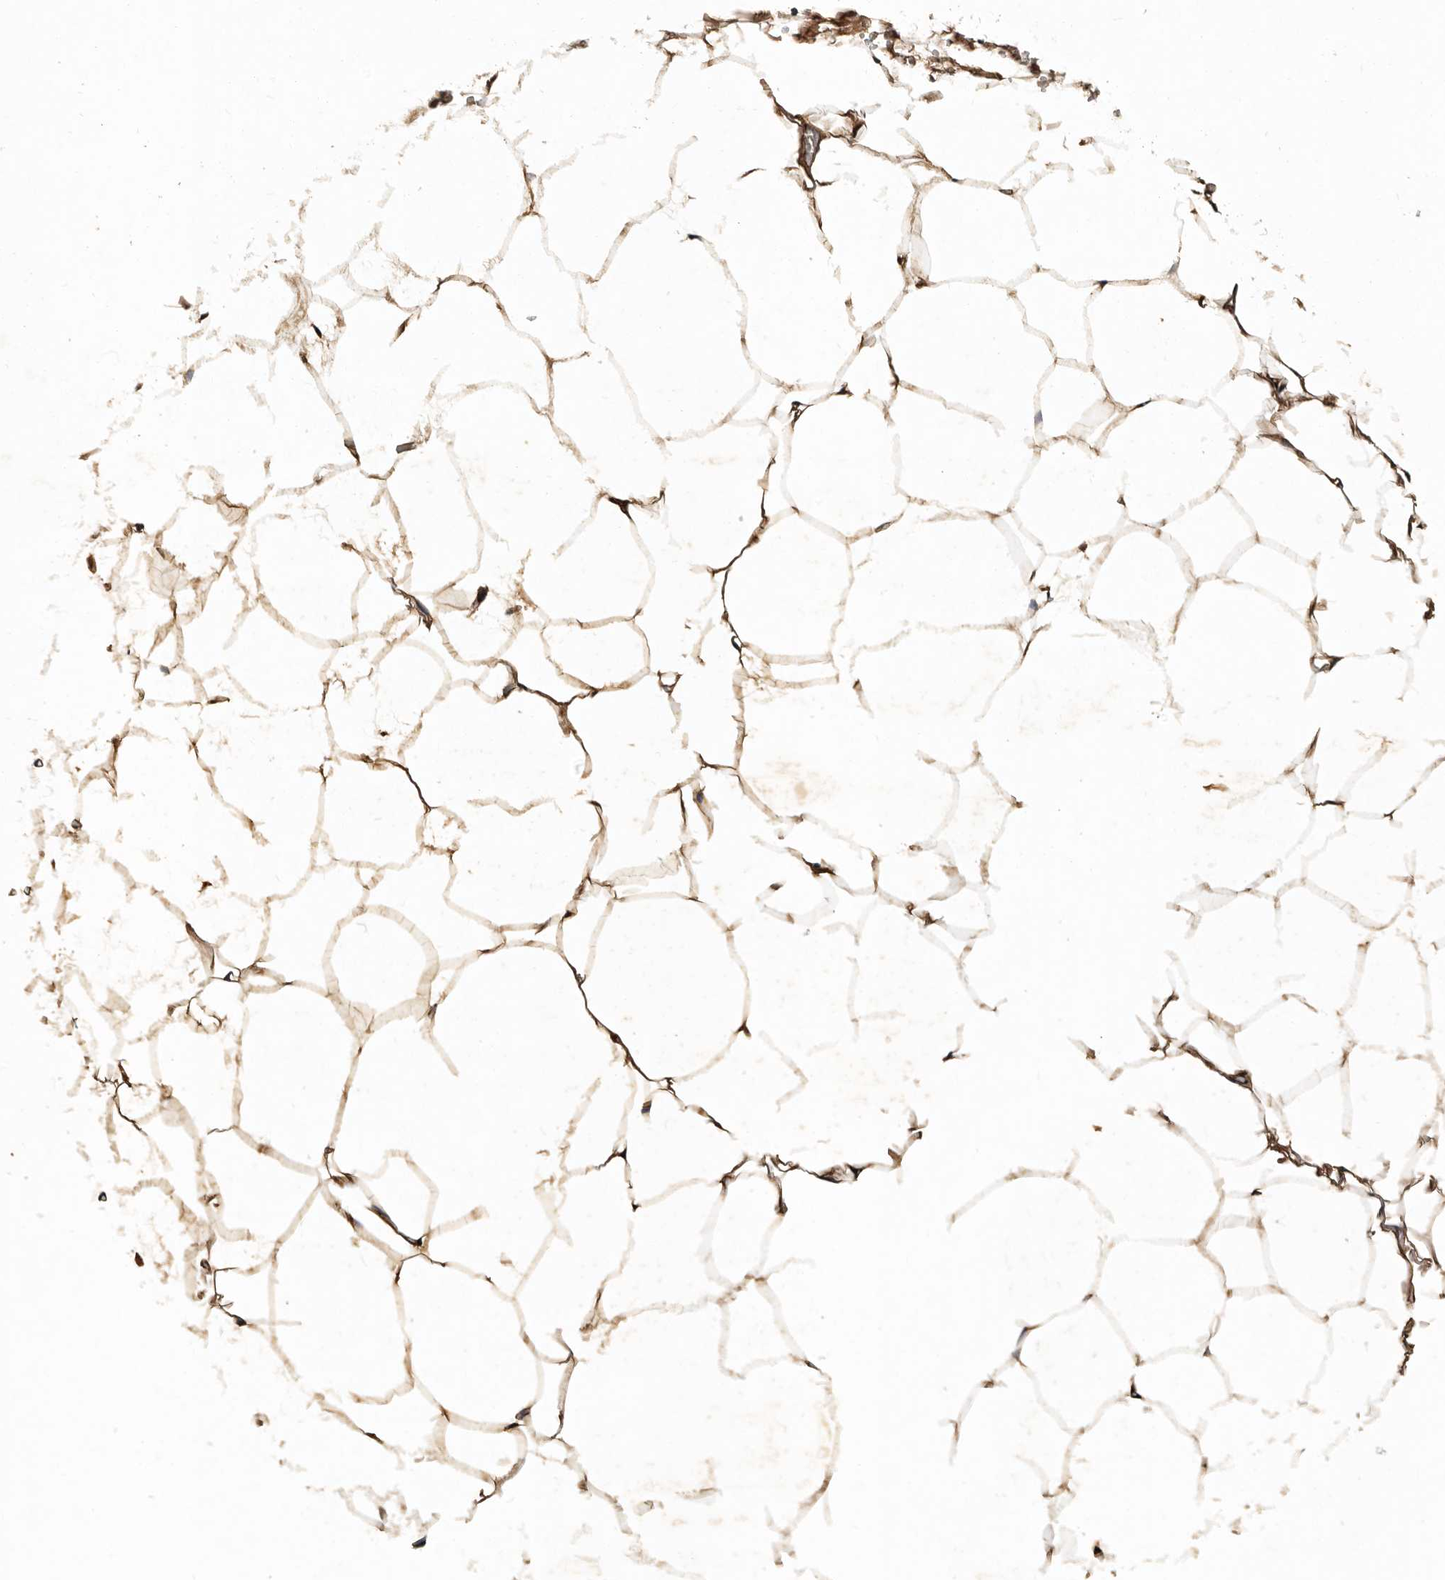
{"staining": {"intensity": "weak", "quantity": ">75%", "location": "cytoplasmic/membranous"}, "tissue": "adipose tissue", "cell_type": "Adipocytes", "image_type": "normal", "snomed": [{"axis": "morphology", "description": "Normal tissue, NOS"}, {"axis": "morphology", "description": "Fibrosis, NOS"}, {"axis": "topography", "description": "Breast"}, {"axis": "topography", "description": "Adipose tissue"}], "caption": "This is a histology image of immunohistochemistry staining of benign adipose tissue, which shows weak positivity in the cytoplasmic/membranous of adipocytes.", "gene": "CPNE3", "patient": {"sex": "female", "age": 39}}